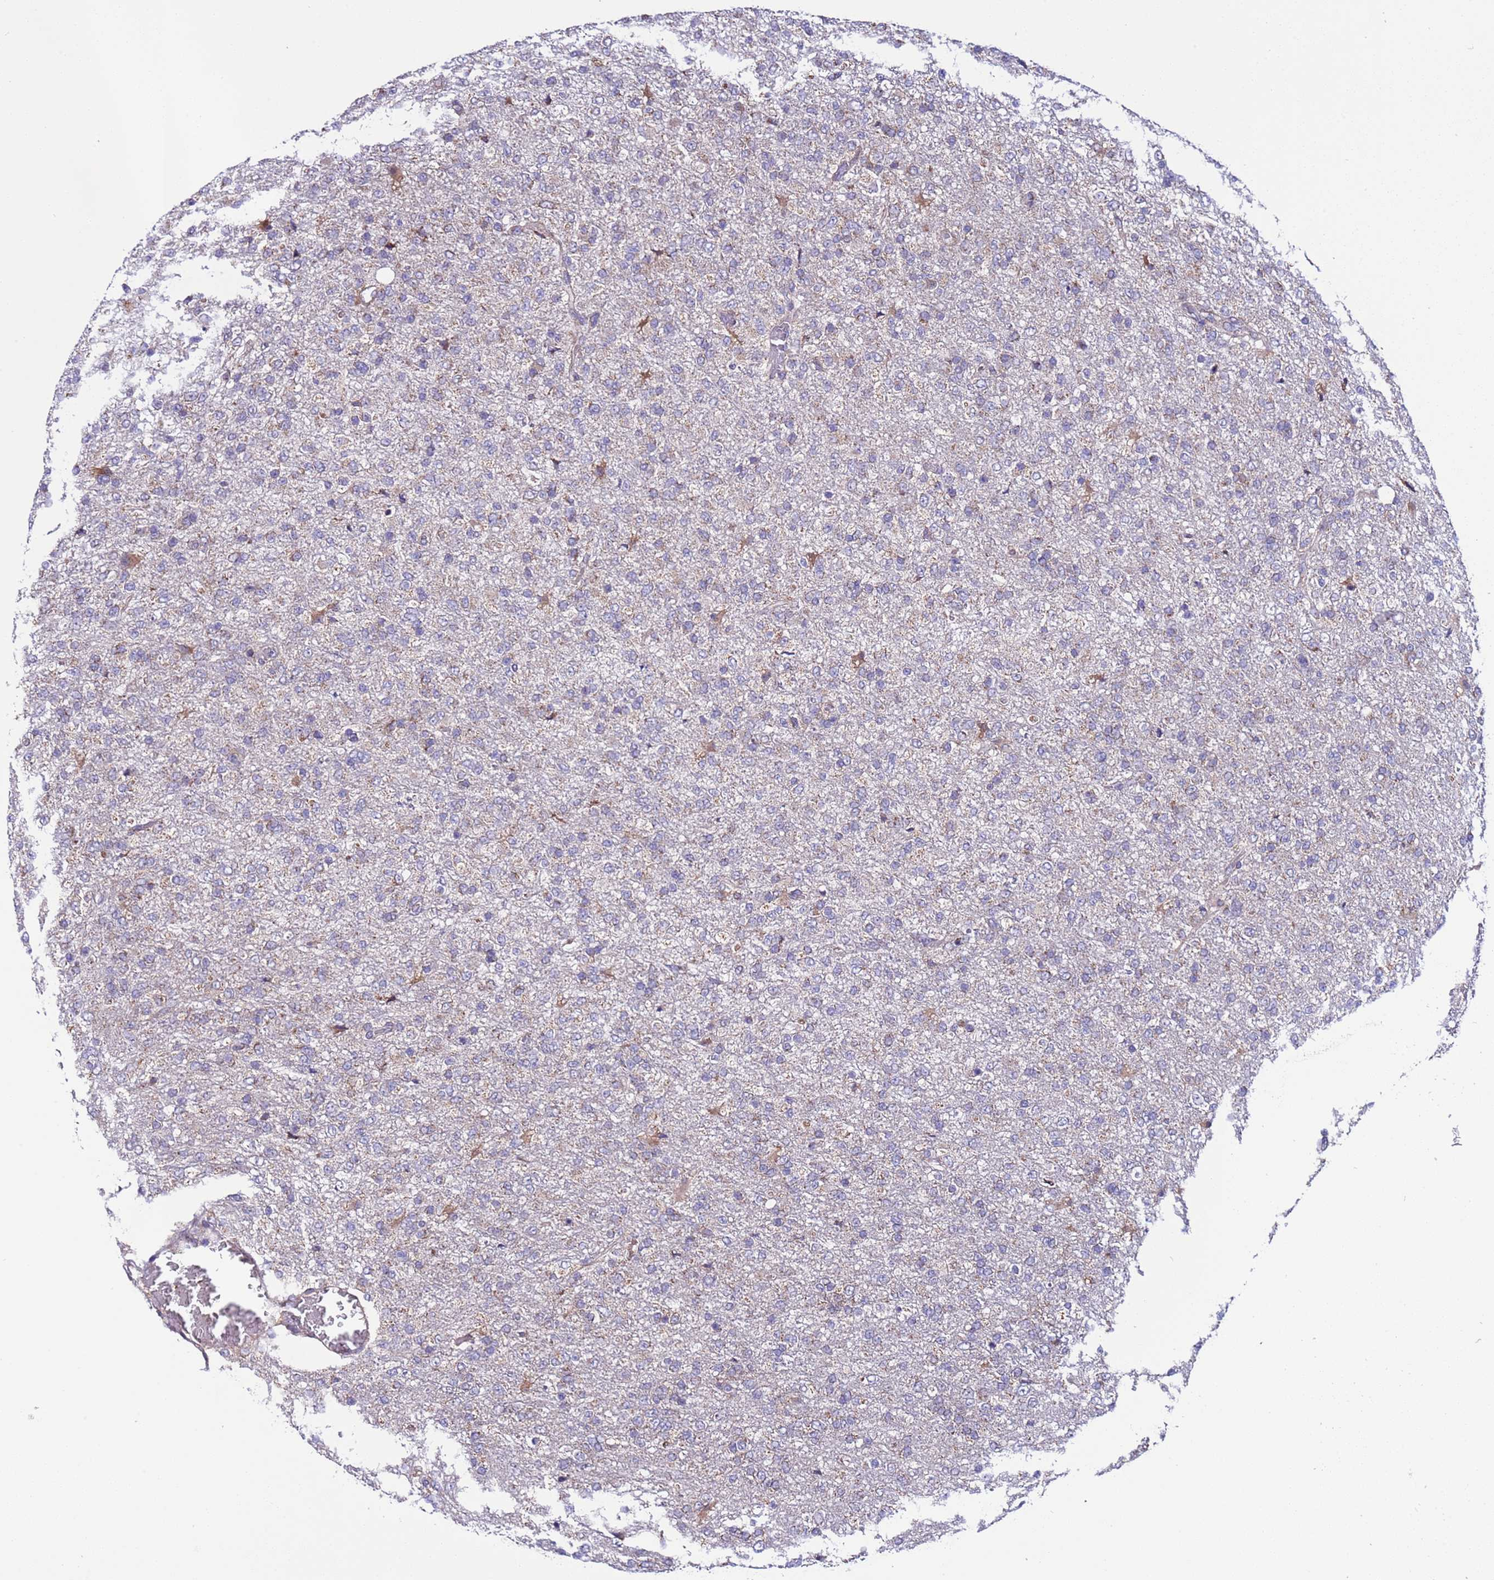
{"staining": {"intensity": "negative", "quantity": "none", "location": "none"}, "tissue": "glioma", "cell_type": "Tumor cells", "image_type": "cancer", "snomed": [{"axis": "morphology", "description": "Glioma, malignant, High grade"}, {"axis": "topography", "description": "Brain"}], "caption": "Human high-grade glioma (malignant) stained for a protein using IHC reveals no staining in tumor cells.", "gene": "AHI1", "patient": {"sex": "female", "age": 74}}